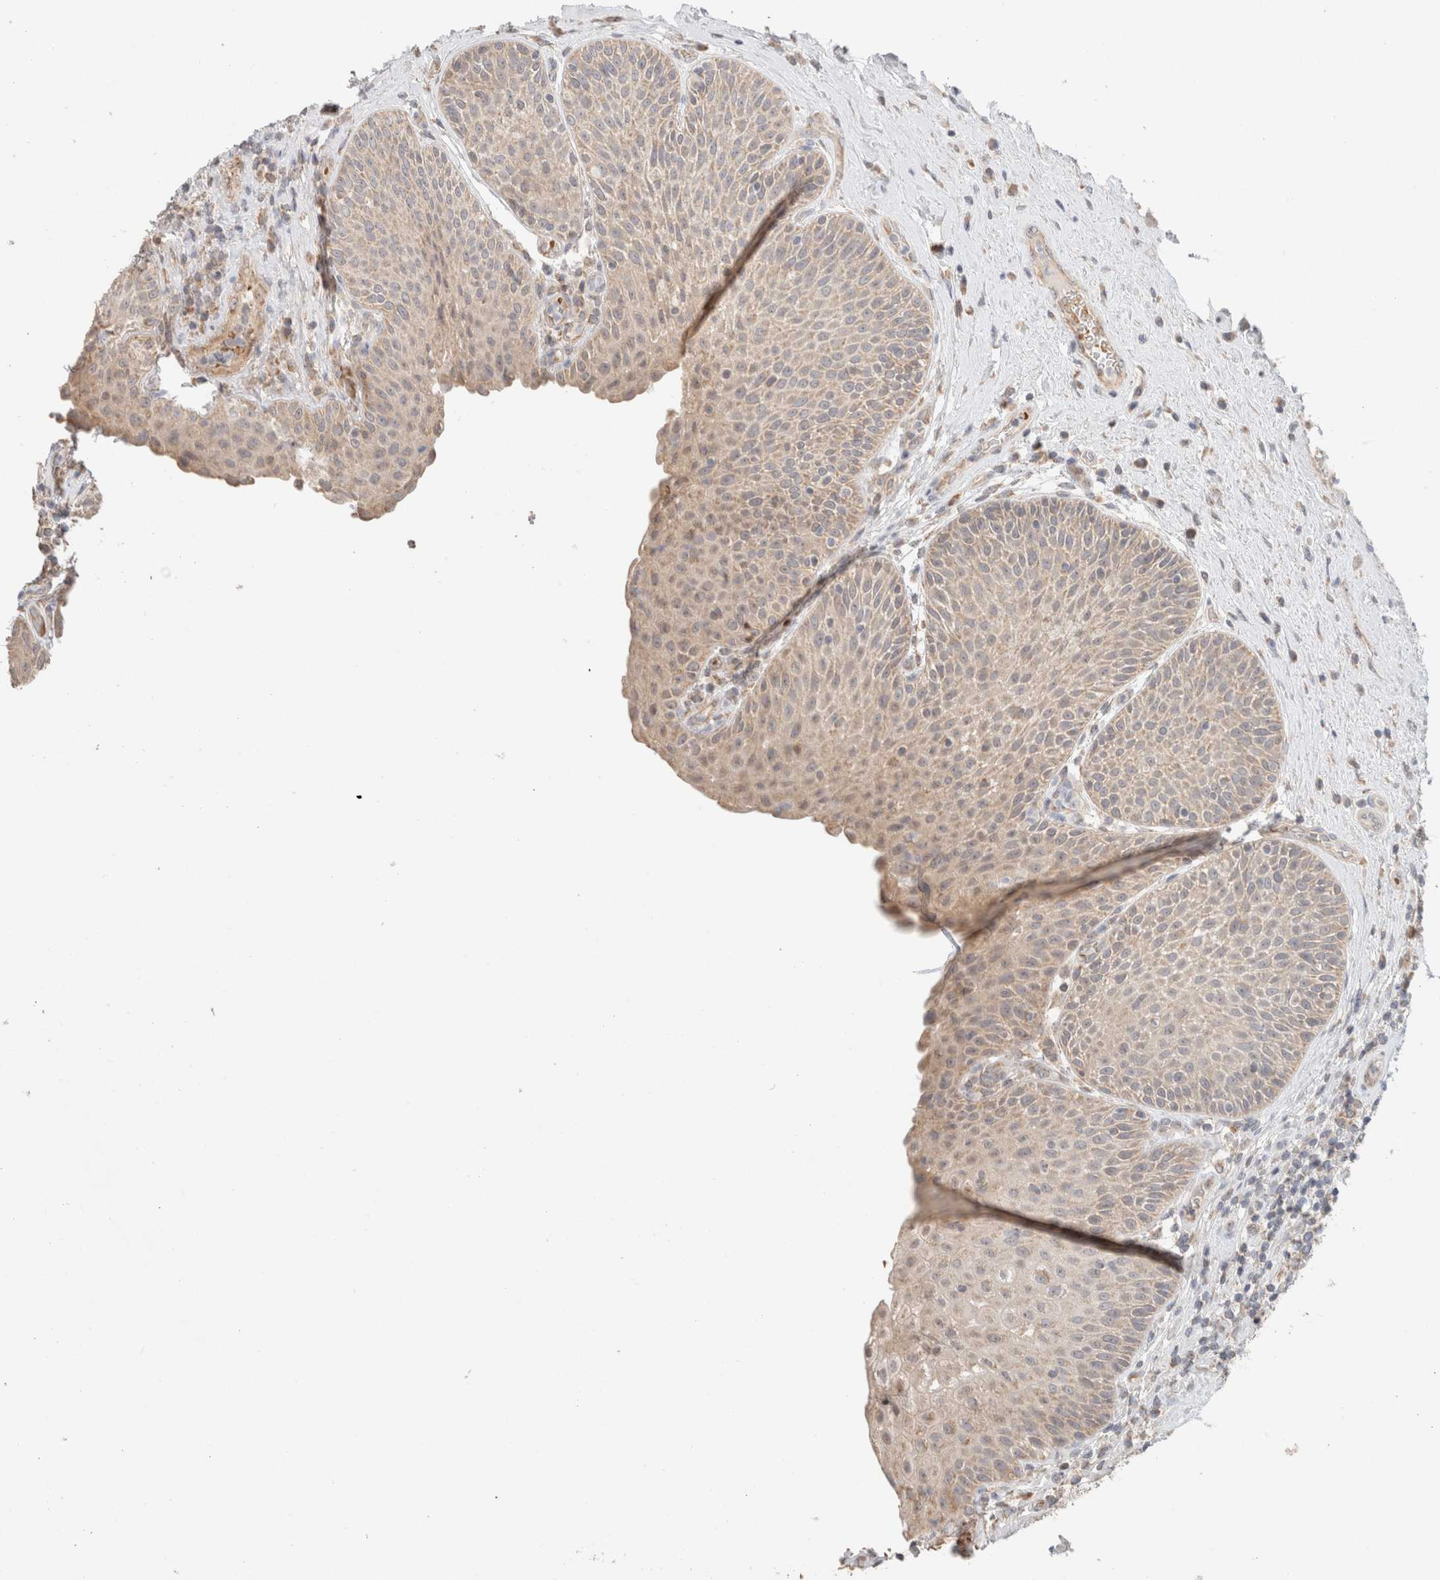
{"staining": {"intensity": "moderate", "quantity": ">75%", "location": "cytoplasmic/membranous"}, "tissue": "urinary bladder", "cell_type": "Urothelial cells", "image_type": "normal", "snomed": [{"axis": "morphology", "description": "Normal tissue, NOS"}, {"axis": "topography", "description": "Urinary bladder"}], "caption": "A brown stain highlights moderate cytoplasmic/membranous expression of a protein in urothelial cells of unremarkable urinary bladder.", "gene": "CA13", "patient": {"sex": "female", "age": 62}}